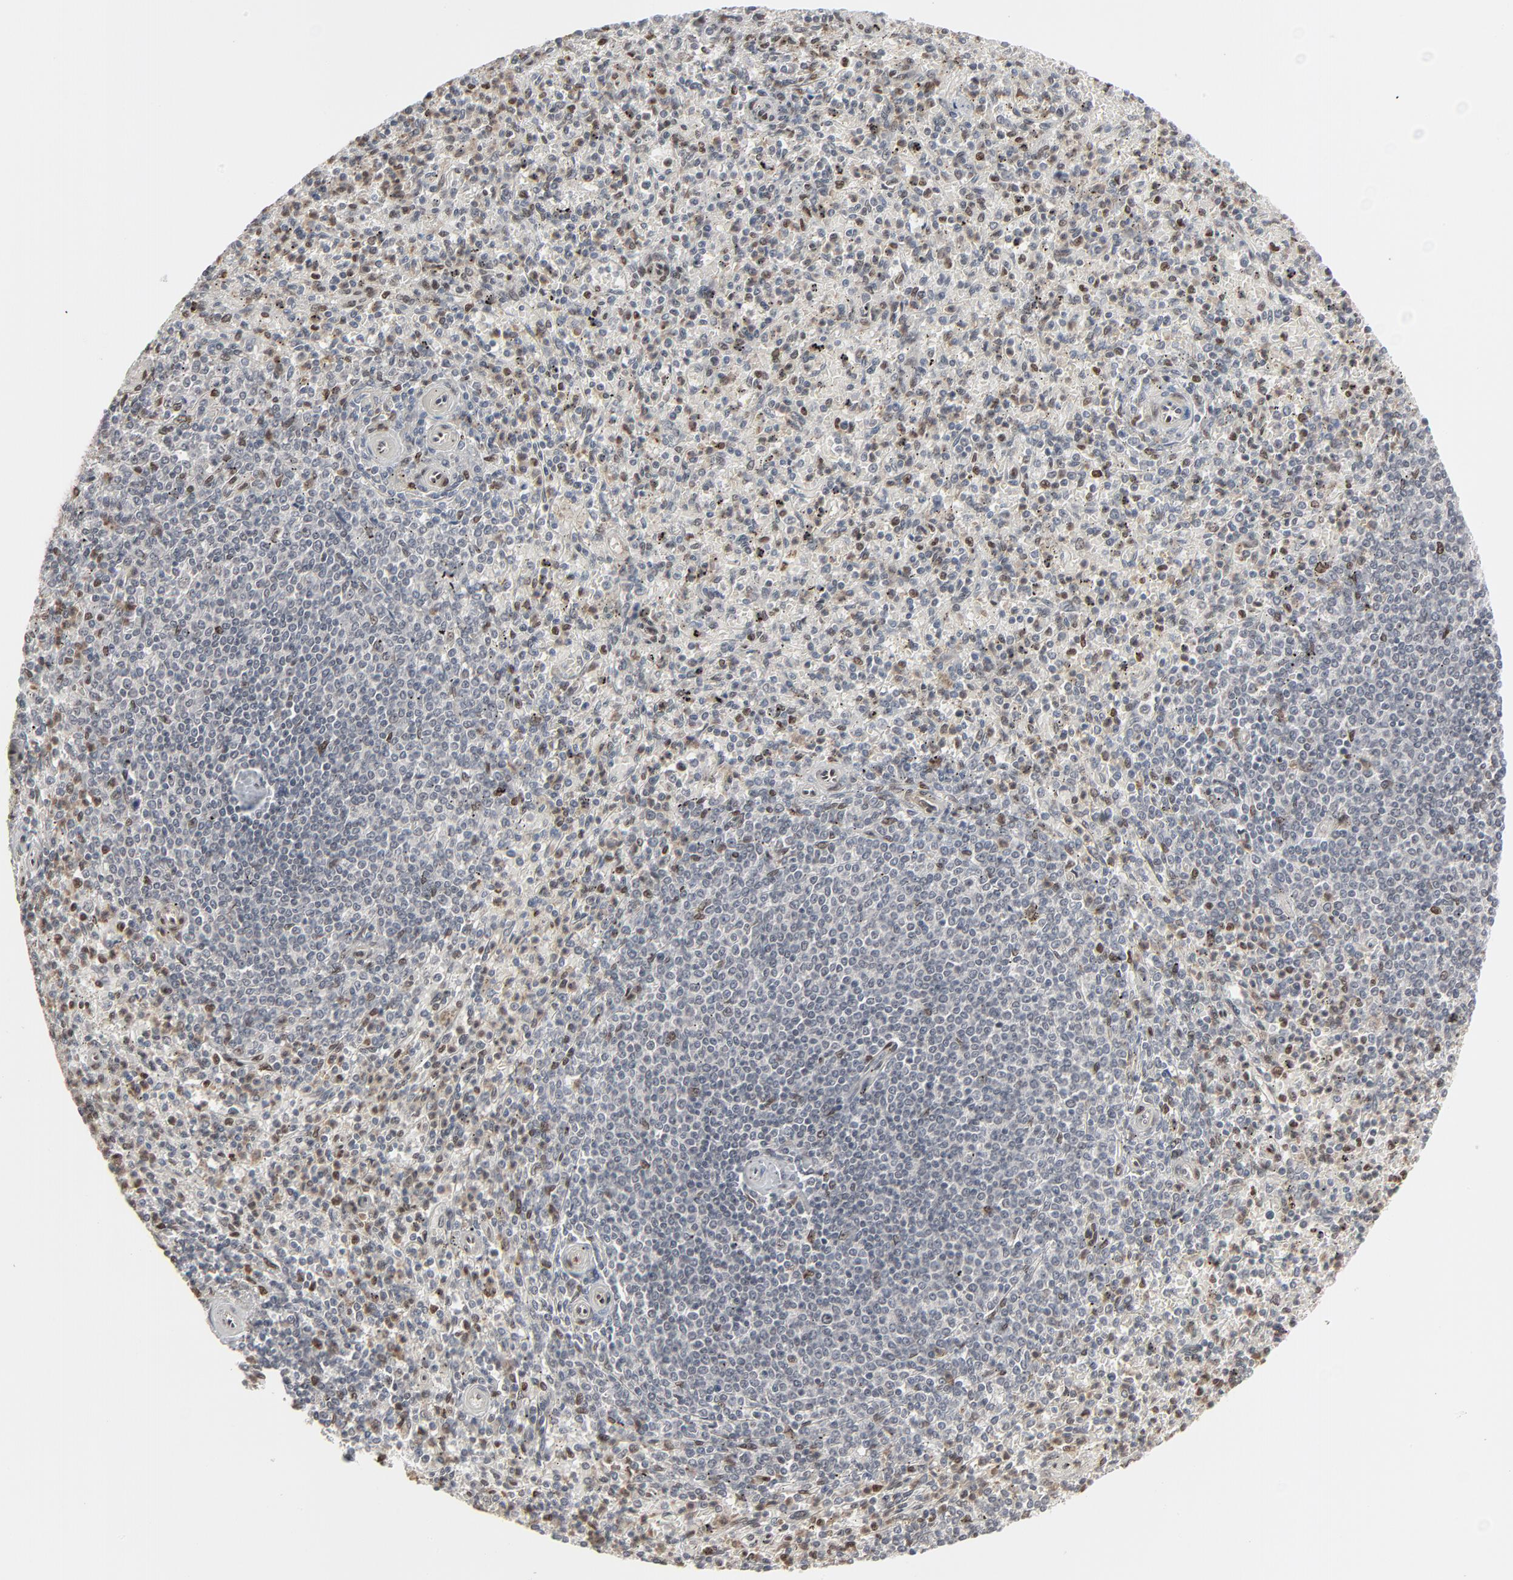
{"staining": {"intensity": "moderate", "quantity": "25%-75%", "location": "nuclear"}, "tissue": "spleen", "cell_type": "Cells in red pulp", "image_type": "normal", "snomed": [{"axis": "morphology", "description": "Normal tissue, NOS"}, {"axis": "topography", "description": "Spleen"}], "caption": "Protein expression analysis of benign spleen displays moderate nuclear staining in about 25%-75% of cells in red pulp.", "gene": "CUX1", "patient": {"sex": "male", "age": 72}}